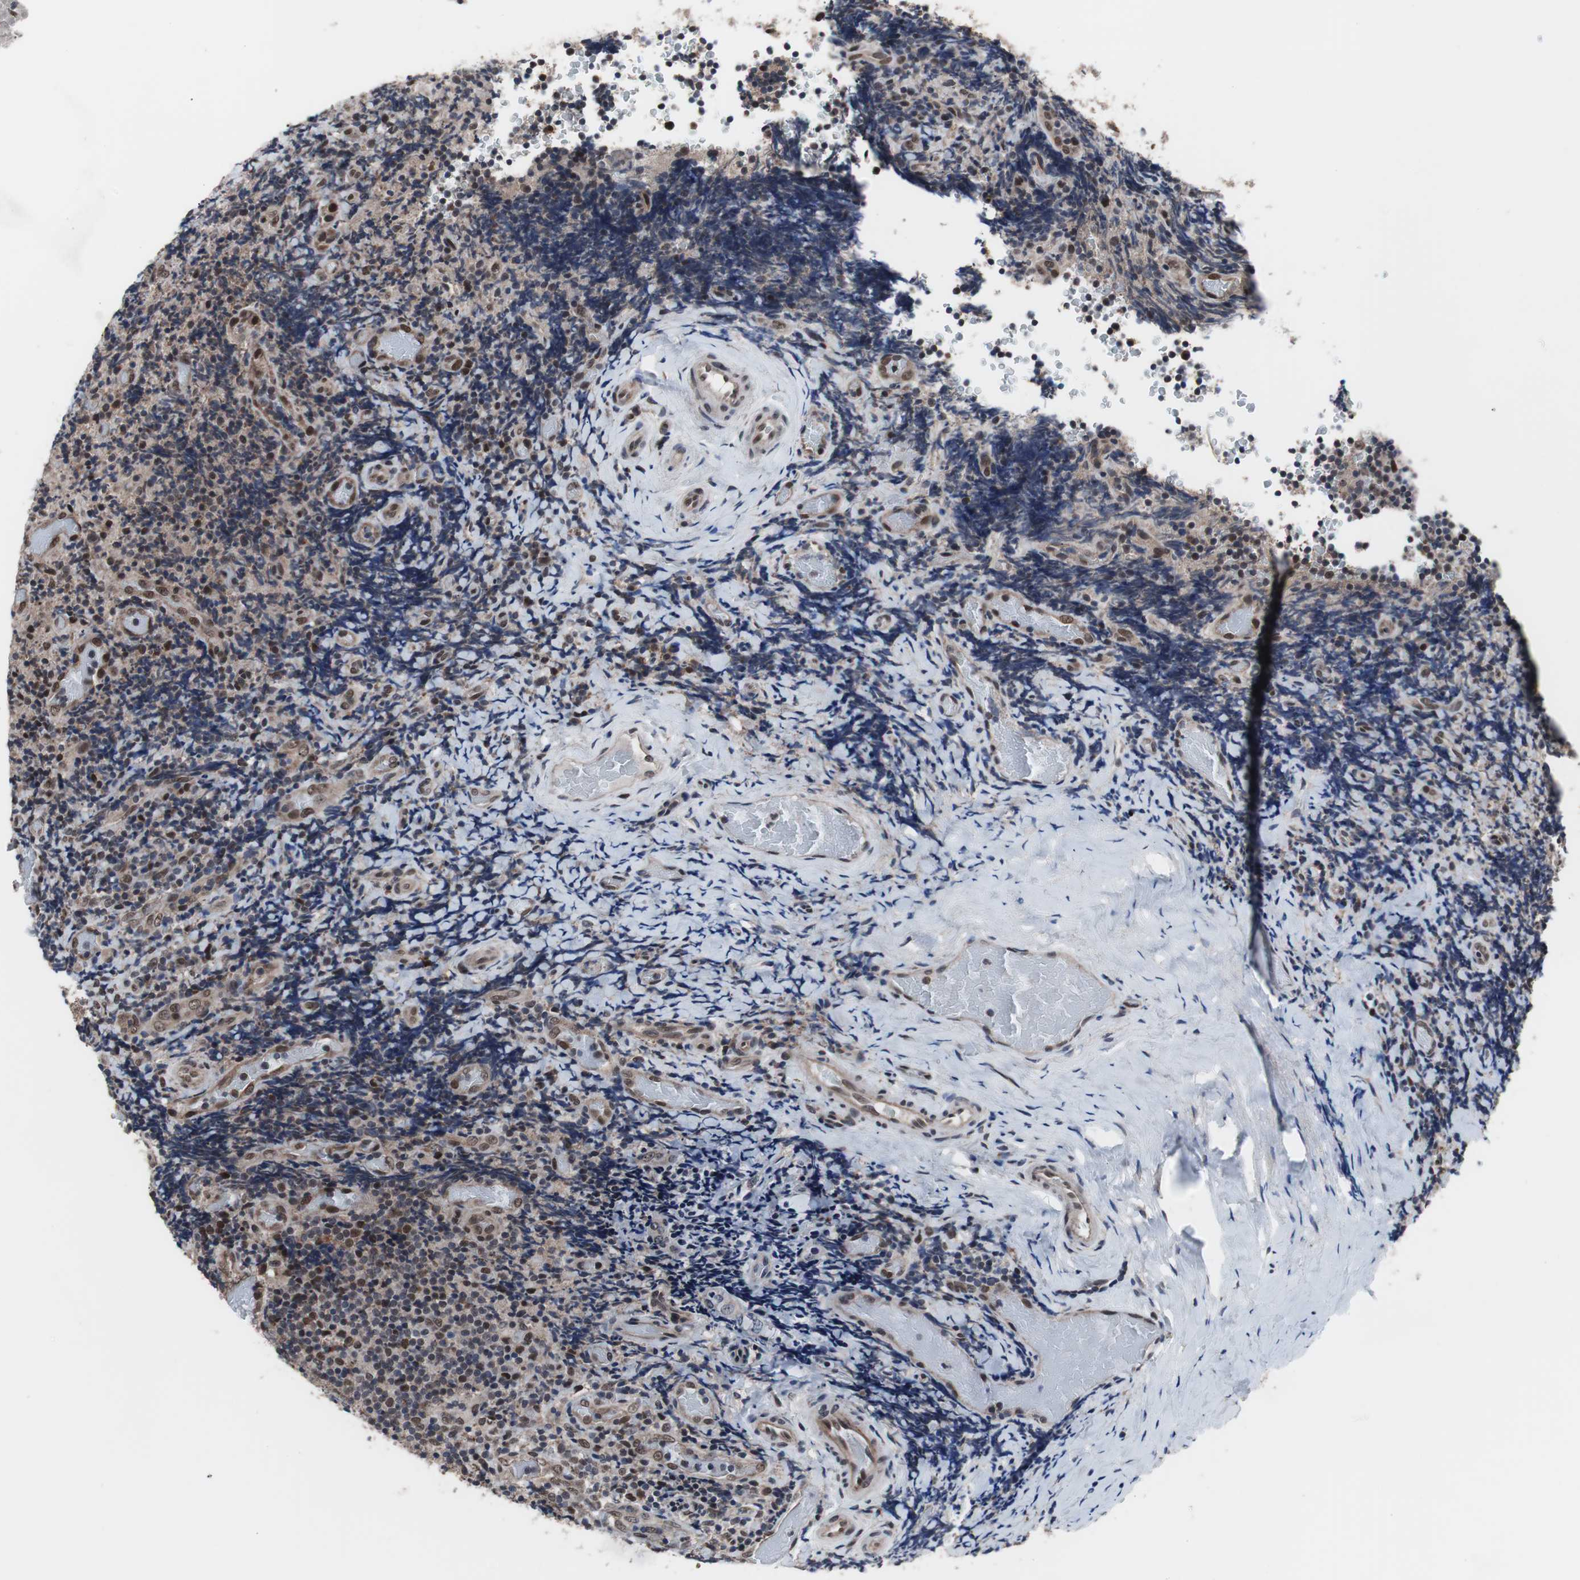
{"staining": {"intensity": "moderate", "quantity": "<25%", "location": "nuclear"}, "tissue": "lymphoma", "cell_type": "Tumor cells", "image_type": "cancer", "snomed": [{"axis": "morphology", "description": "Malignant lymphoma, non-Hodgkin's type, High grade"}, {"axis": "topography", "description": "Tonsil"}], "caption": "Immunohistochemical staining of malignant lymphoma, non-Hodgkin's type (high-grade) shows low levels of moderate nuclear positivity in about <25% of tumor cells.", "gene": "GTF2F2", "patient": {"sex": "female", "age": 36}}